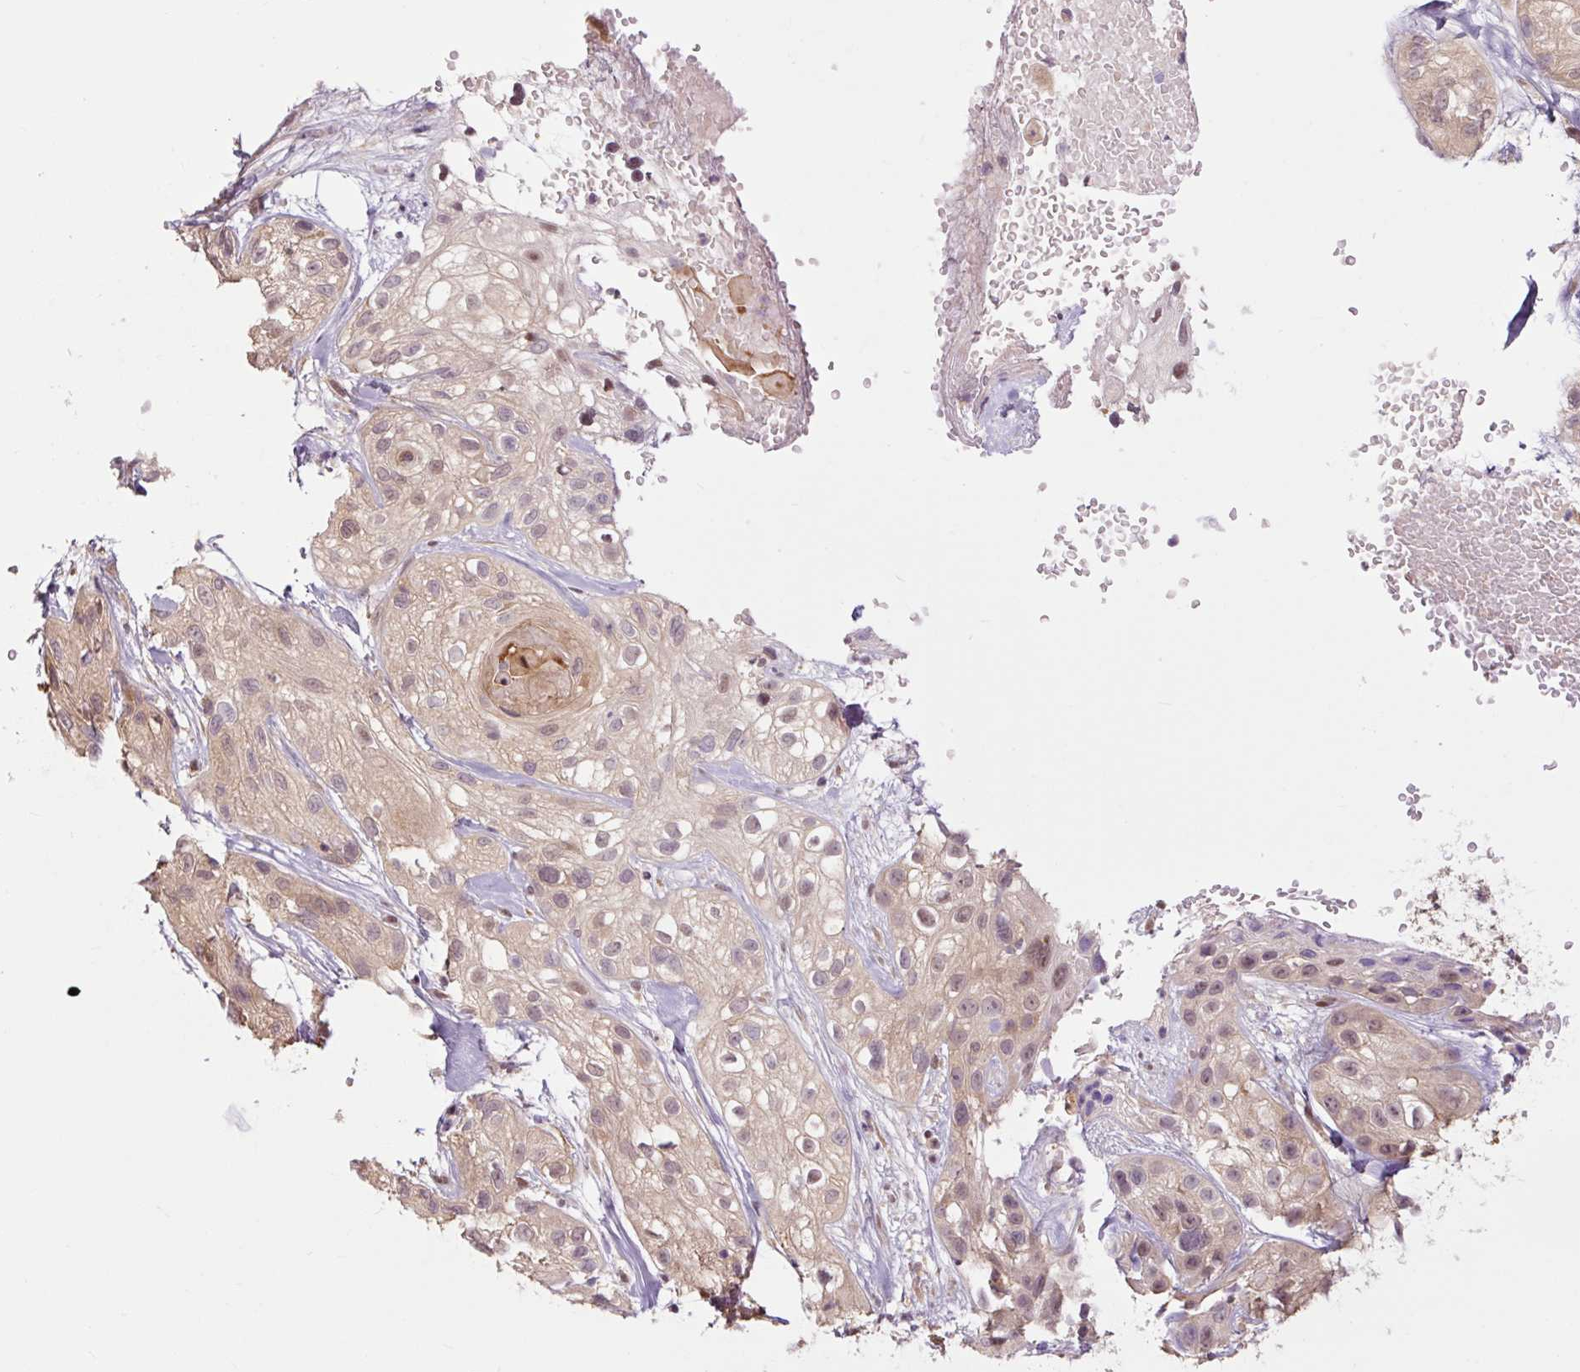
{"staining": {"intensity": "weak", "quantity": "25%-75%", "location": "cytoplasmic/membranous,nuclear"}, "tissue": "skin cancer", "cell_type": "Tumor cells", "image_type": "cancer", "snomed": [{"axis": "morphology", "description": "Squamous cell carcinoma, NOS"}, {"axis": "topography", "description": "Skin"}], "caption": "DAB (3,3'-diaminobenzidine) immunohistochemical staining of squamous cell carcinoma (skin) exhibits weak cytoplasmic/membranous and nuclear protein expression in about 25%-75% of tumor cells.", "gene": "TPT1", "patient": {"sex": "male", "age": 82}}